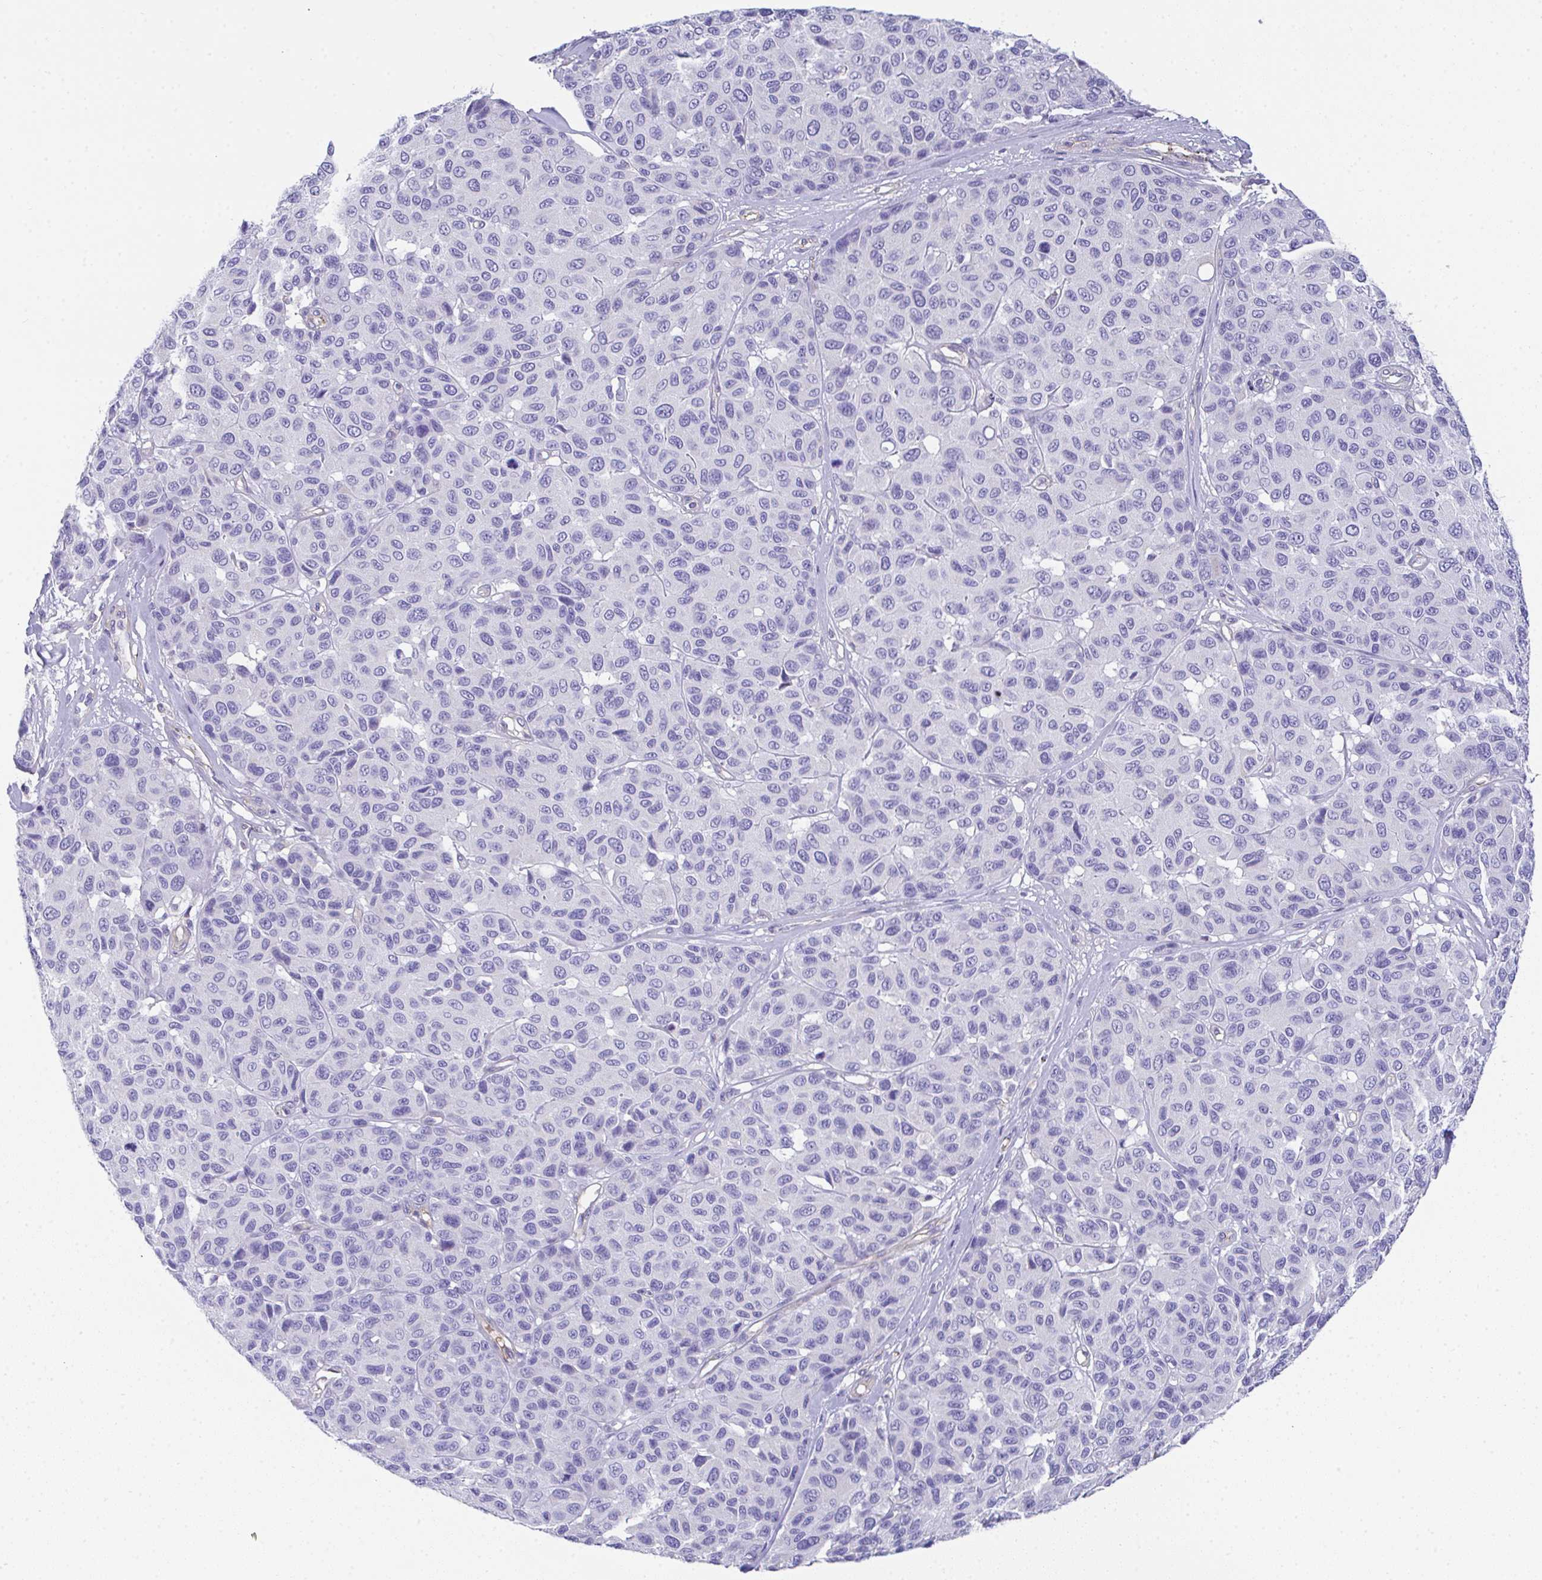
{"staining": {"intensity": "negative", "quantity": "none", "location": "none"}, "tissue": "melanoma", "cell_type": "Tumor cells", "image_type": "cancer", "snomed": [{"axis": "morphology", "description": "Malignant melanoma, NOS"}, {"axis": "topography", "description": "Skin"}], "caption": "Histopathology image shows no significant protein expression in tumor cells of malignant melanoma. (DAB IHC with hematoxylin counter stain).", "gene": "TNFAIP8", "patient": {"sex": "female", "age": 66}}